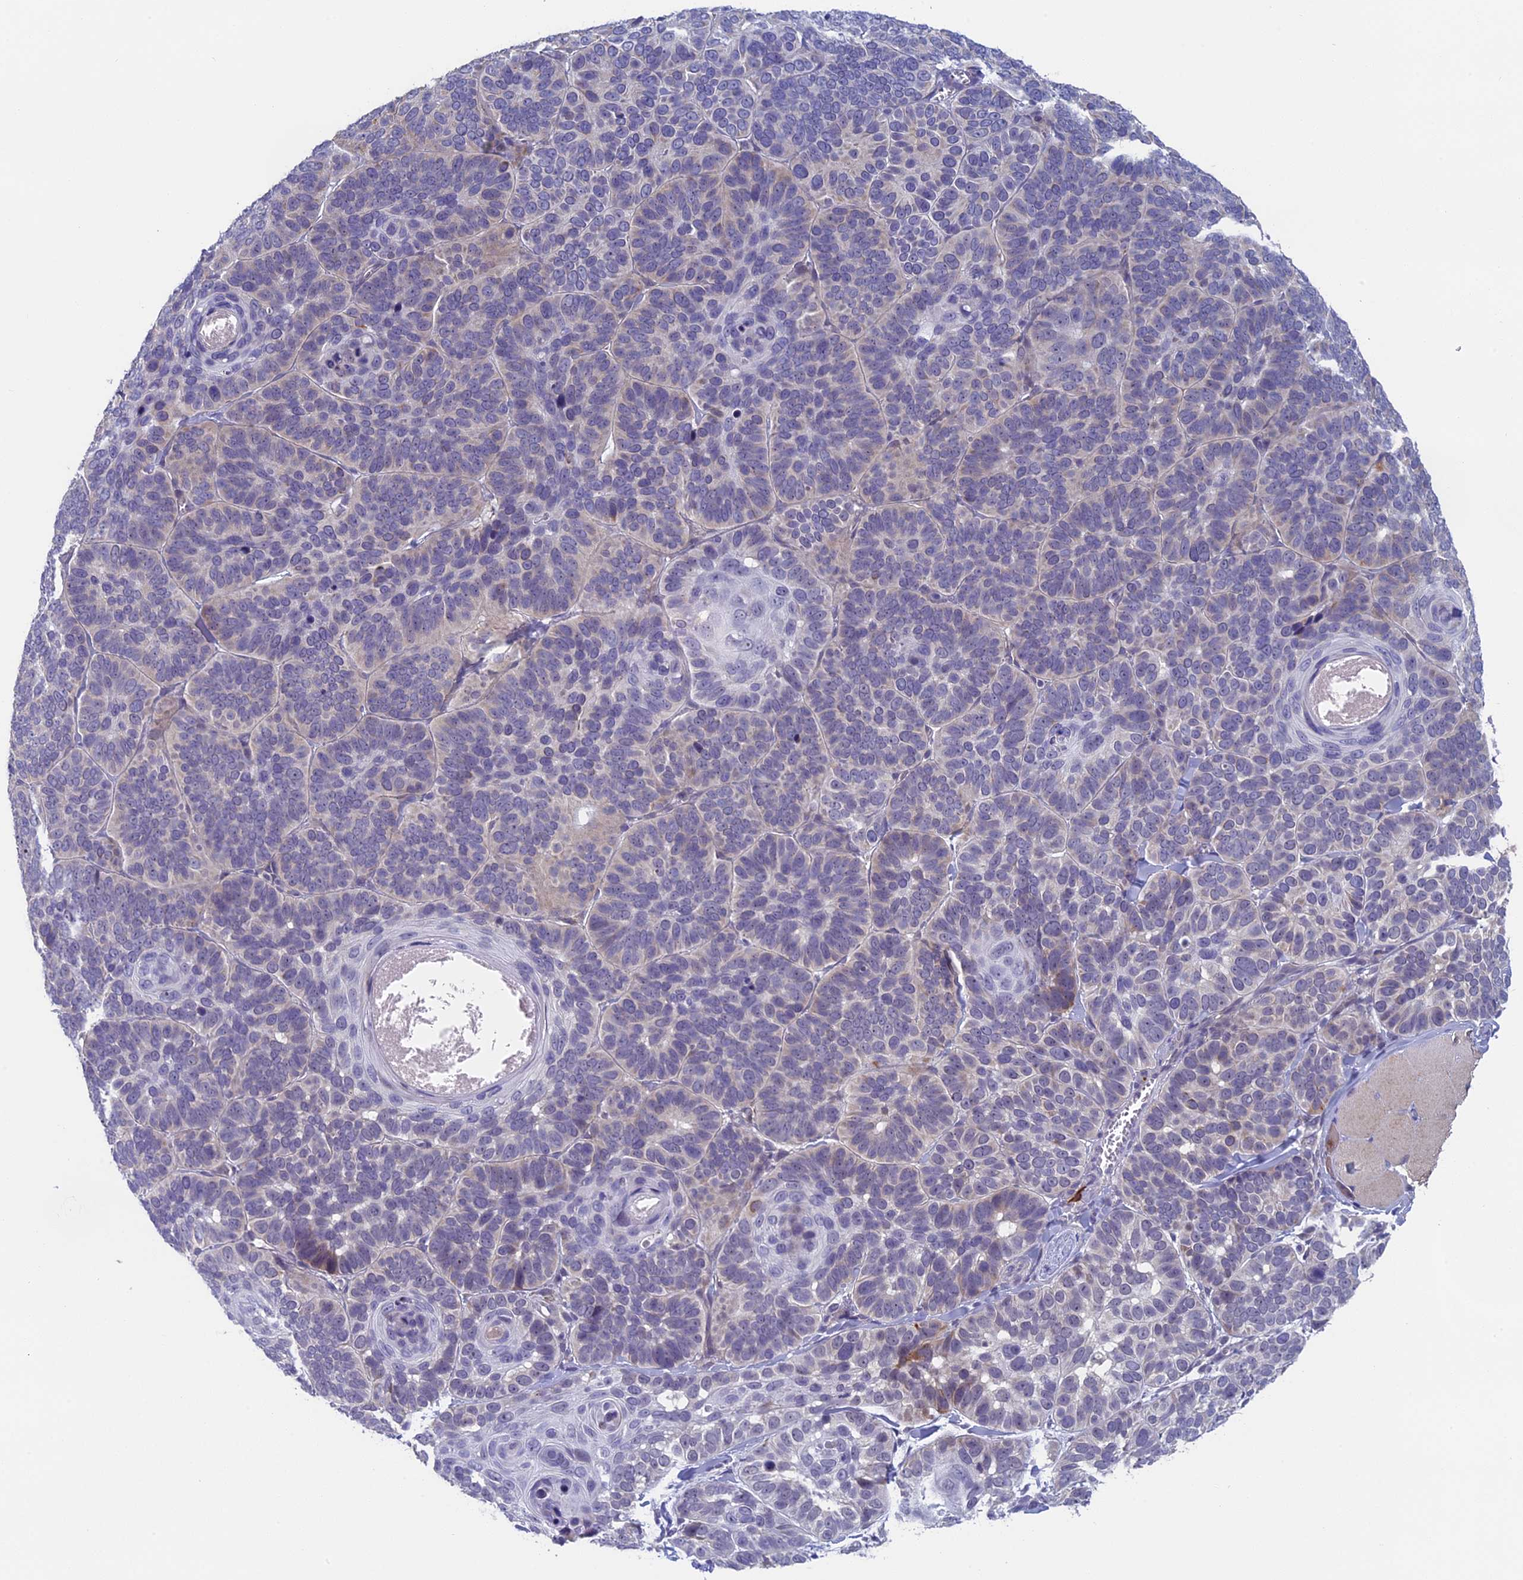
{"staining": {"intensity": "negative", "quantity": "none", "location": "none"}, "tissue": "skin cancer", "cell_type": "Tumor cells", "image_type": "cancer", "snomed": [{"axis": "morphology", "description": "Basal cell carcinoma"}, {"axis": "topography", "description": "Skin"}], "caption": "Protein analysis of skin cancer exhibits no significant expression in tumor cells. The staining was performed using DAB (3,3'-diaminobenzidine) to visualize the protein expression in brown, while the nuclei were stained in blue with hematoxylin (Magnification: 20x).", "gene": "CNEP1R1", "patient": {"sex": "male", "age": 62}}